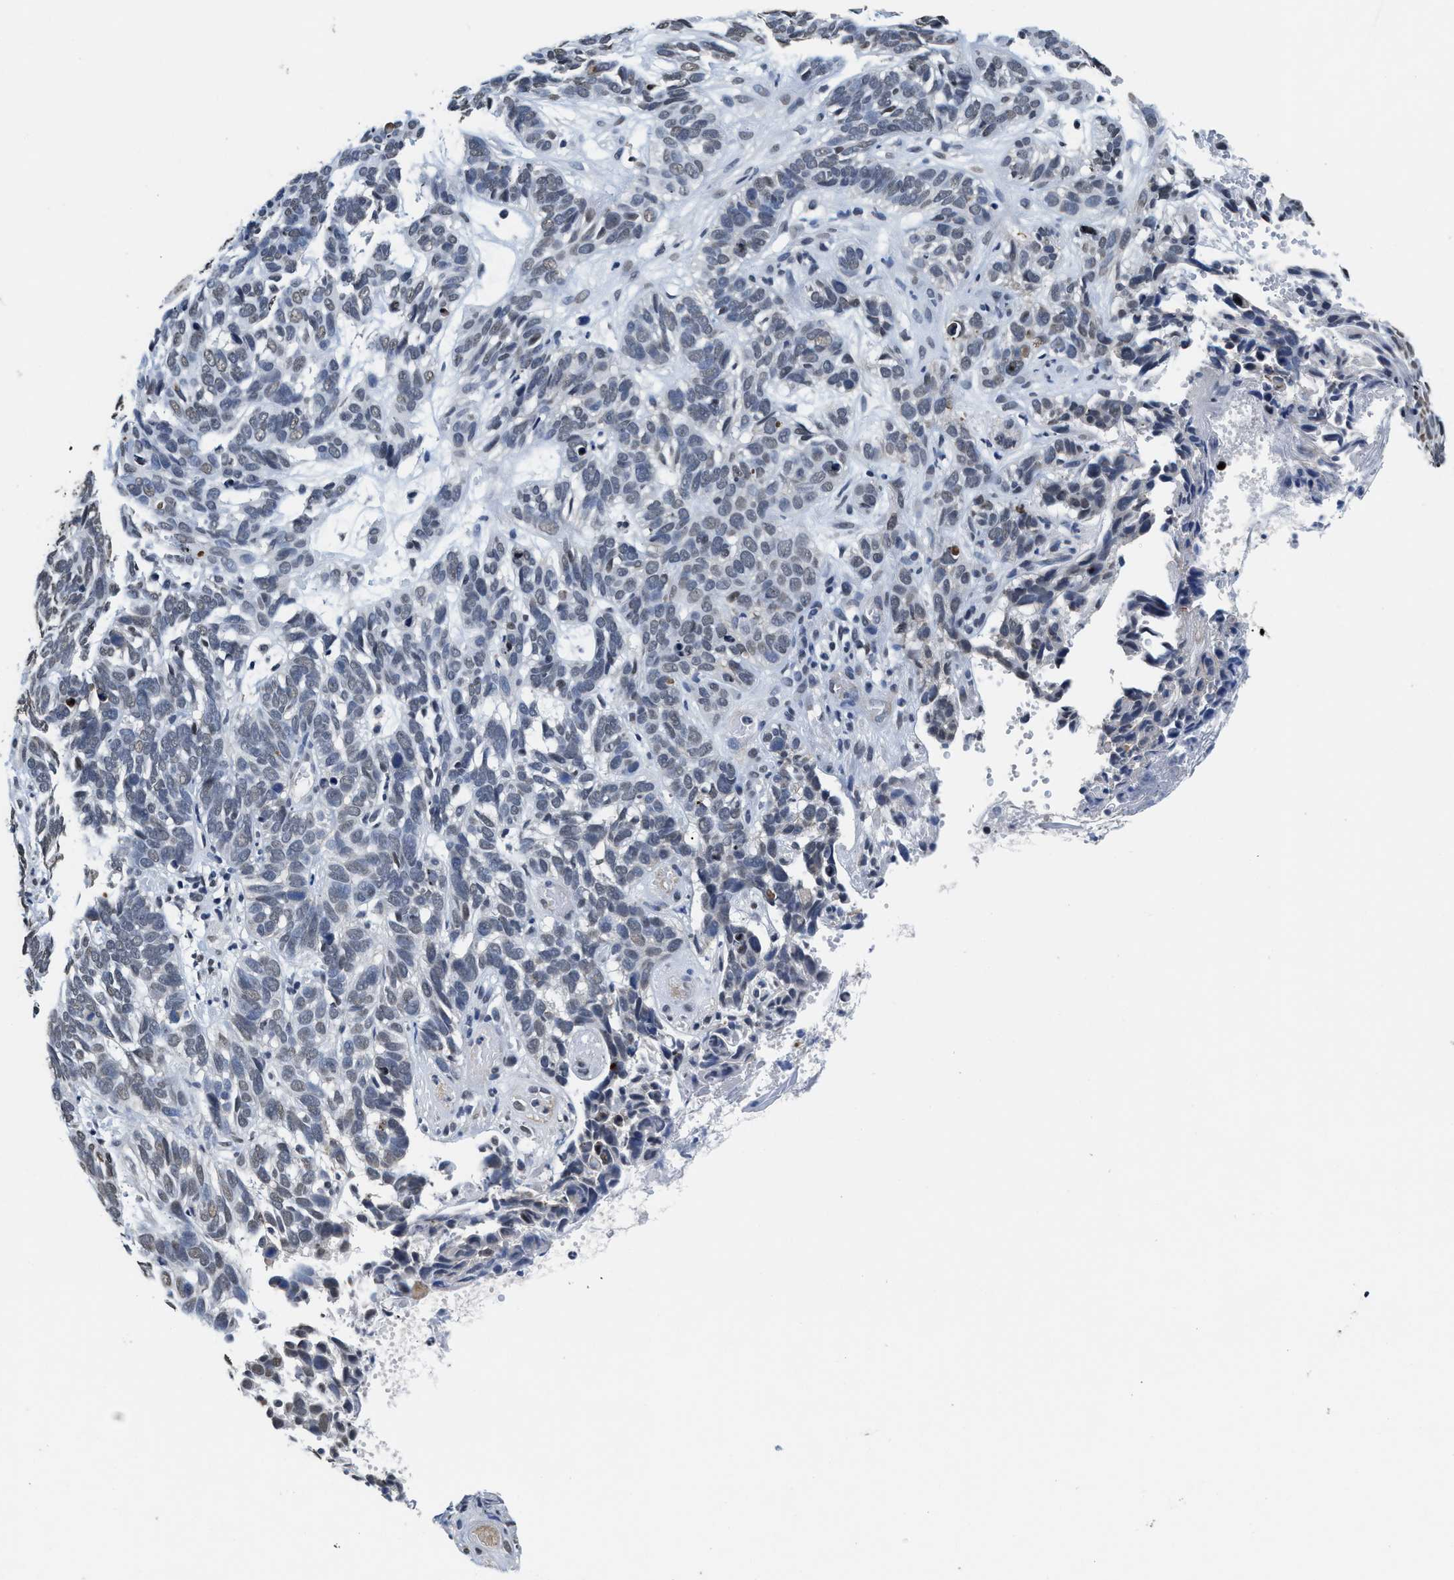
{"staining": {"intensity": "weak", "quantity": "<25%", "location": "nuclear"}, "tissue": "skin cancer", "cell_type": "Tumor cells", "image_type": "cancer", "snomed": [{"axis": "morphology", "description": "Basal cell carcinoma"}, {"axis": "topography", "description": "Skin"}], "caption": "DAB immunohistochemical staining of skin cancer reveals no significant positivity in tumor cells.", "gene": "SUPT16H", "patient": {"sex": "male", "age": 87}}